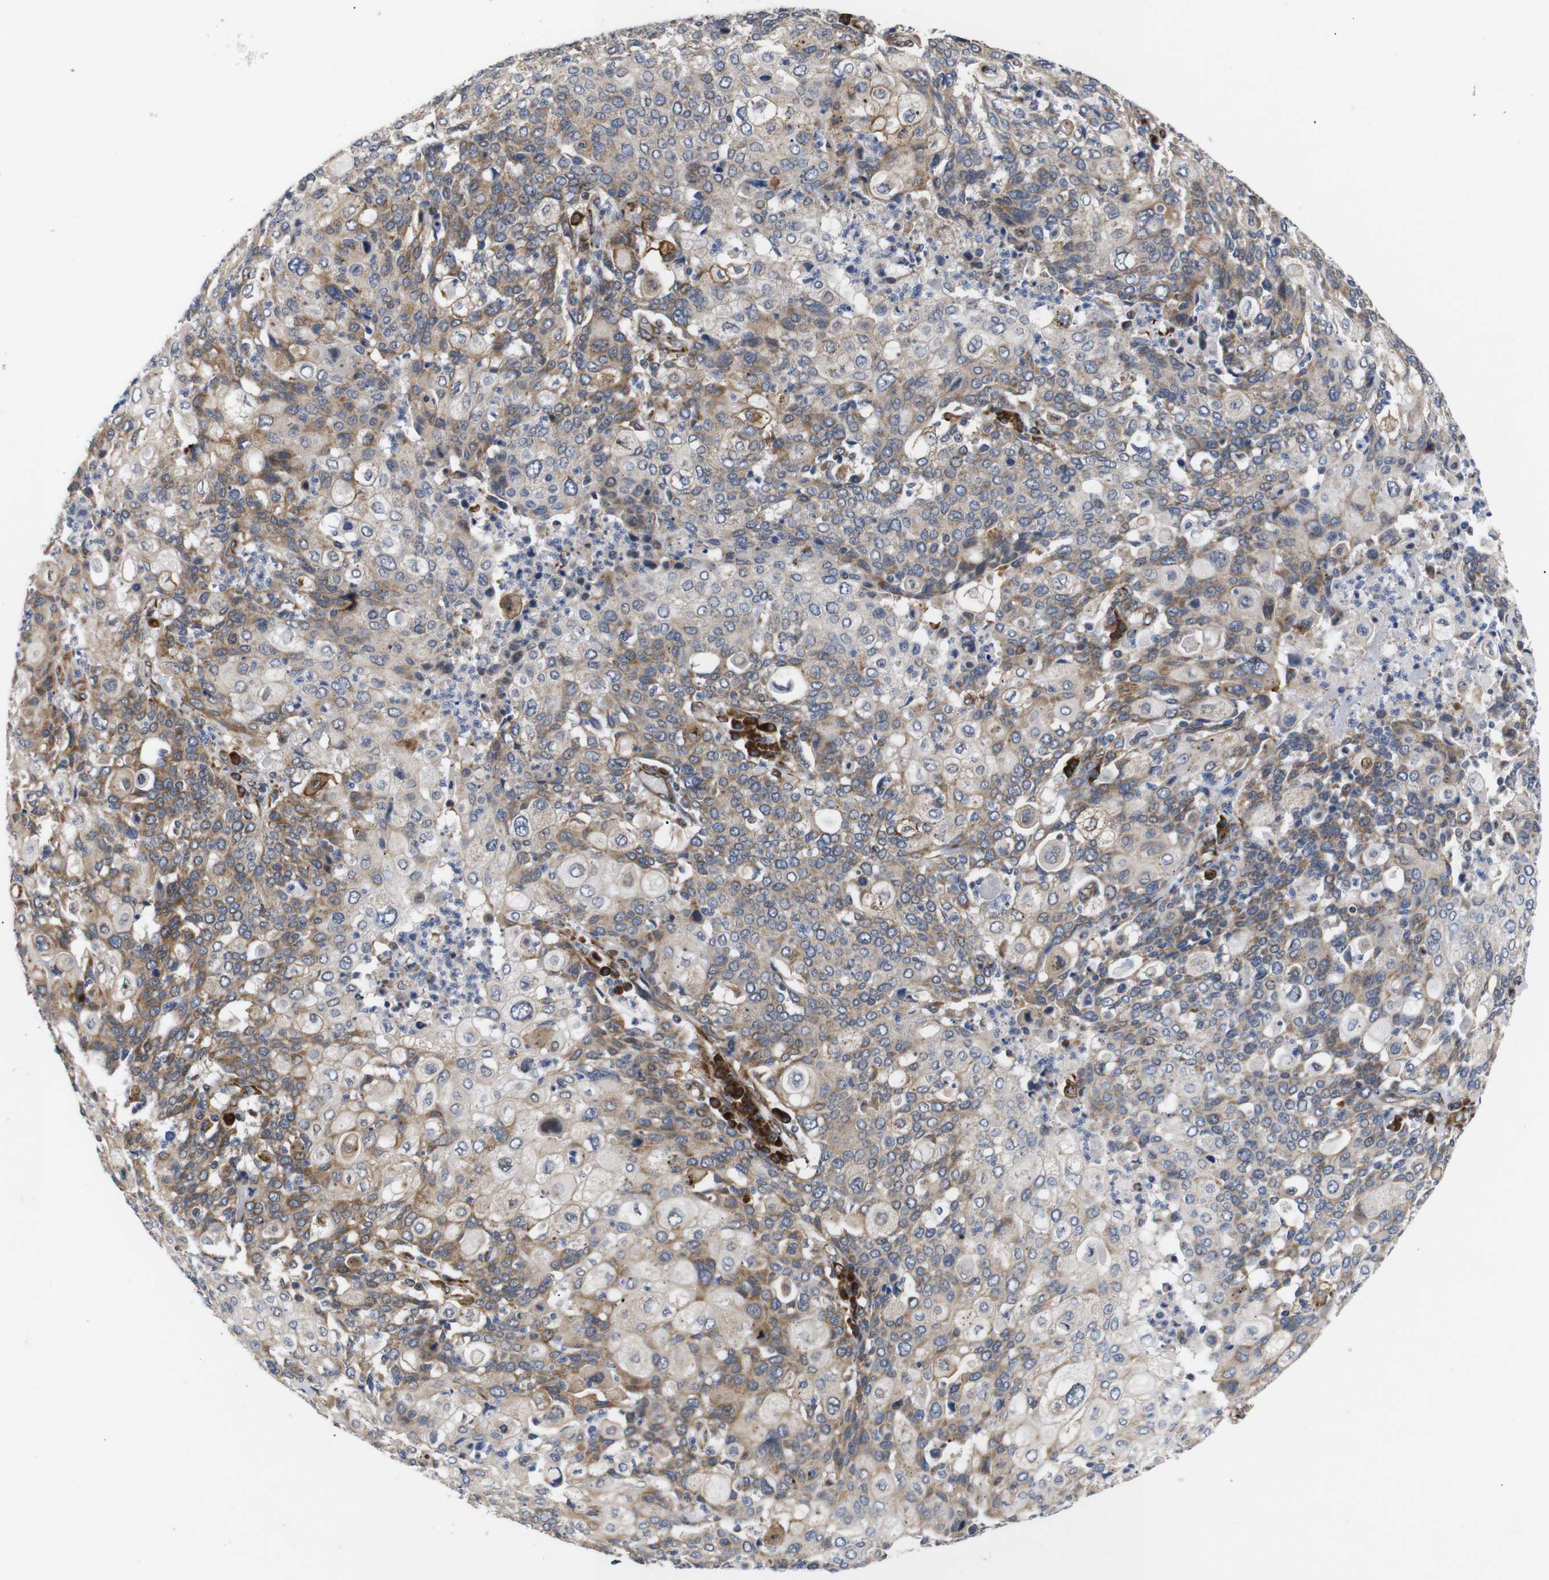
{"staining": {"intensity": "weak", "quantity": ">75%", "location": "cytoplasmic/membranous"}, "tissue": "cervical cancer", "cell_type": "Tumor cells", "image_type": "cancer", "snomed": [{"axis": "morphology", "description": "Squamous cell carcinoma, NOS"}, {"axis": "topography", "description": "Cervix"}], "caption": "The immunohistochemical stain shows weak cytoplasmic/membranous staining in tumor cells of cervical cancer tissue.", "gene": "KANK4", "patient": {"sex": "female", "age": 40}}